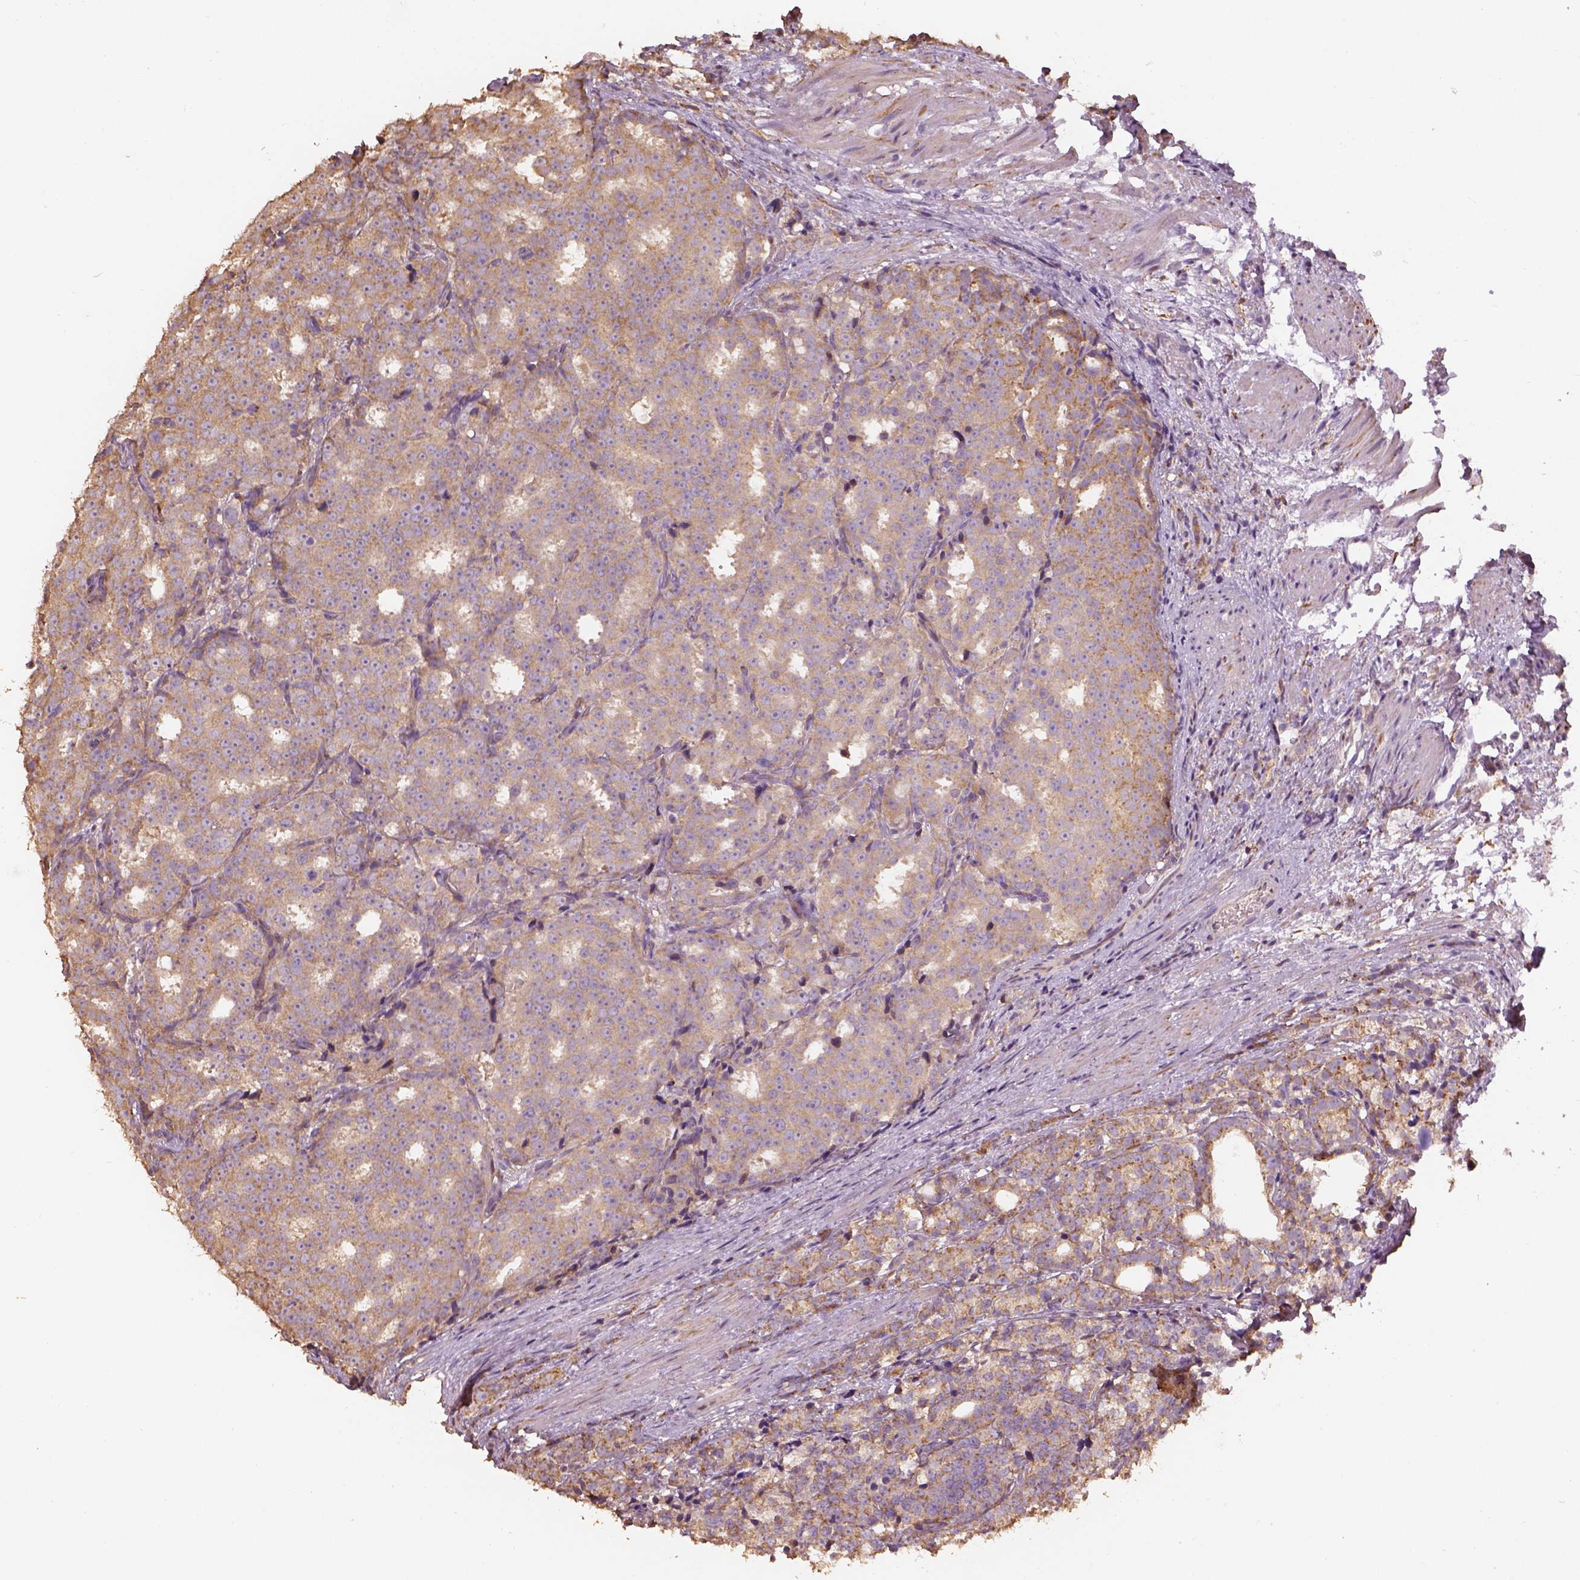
{"staining": {"intensity": "moderate", "quantity": "<25%", "location": "cytoplasmic/membranous"}, "tissue": "prostate cancer", "cell_type": "Tumor cells", "image_type": "cancer", "snomed": [{"axis": "morphology", "description": "Adenocarcinoma, High grade"}, {"axis": "topography", "description": "Prostate"}], "caption": "Prostate cancer was stained to show a protein in brown. There is low levels of moderate cytoplasmic/membranous positivity in about <25% of tumor cells.", "gene": "AP1B1", "patient": {"sex": "male", "age": 53}}